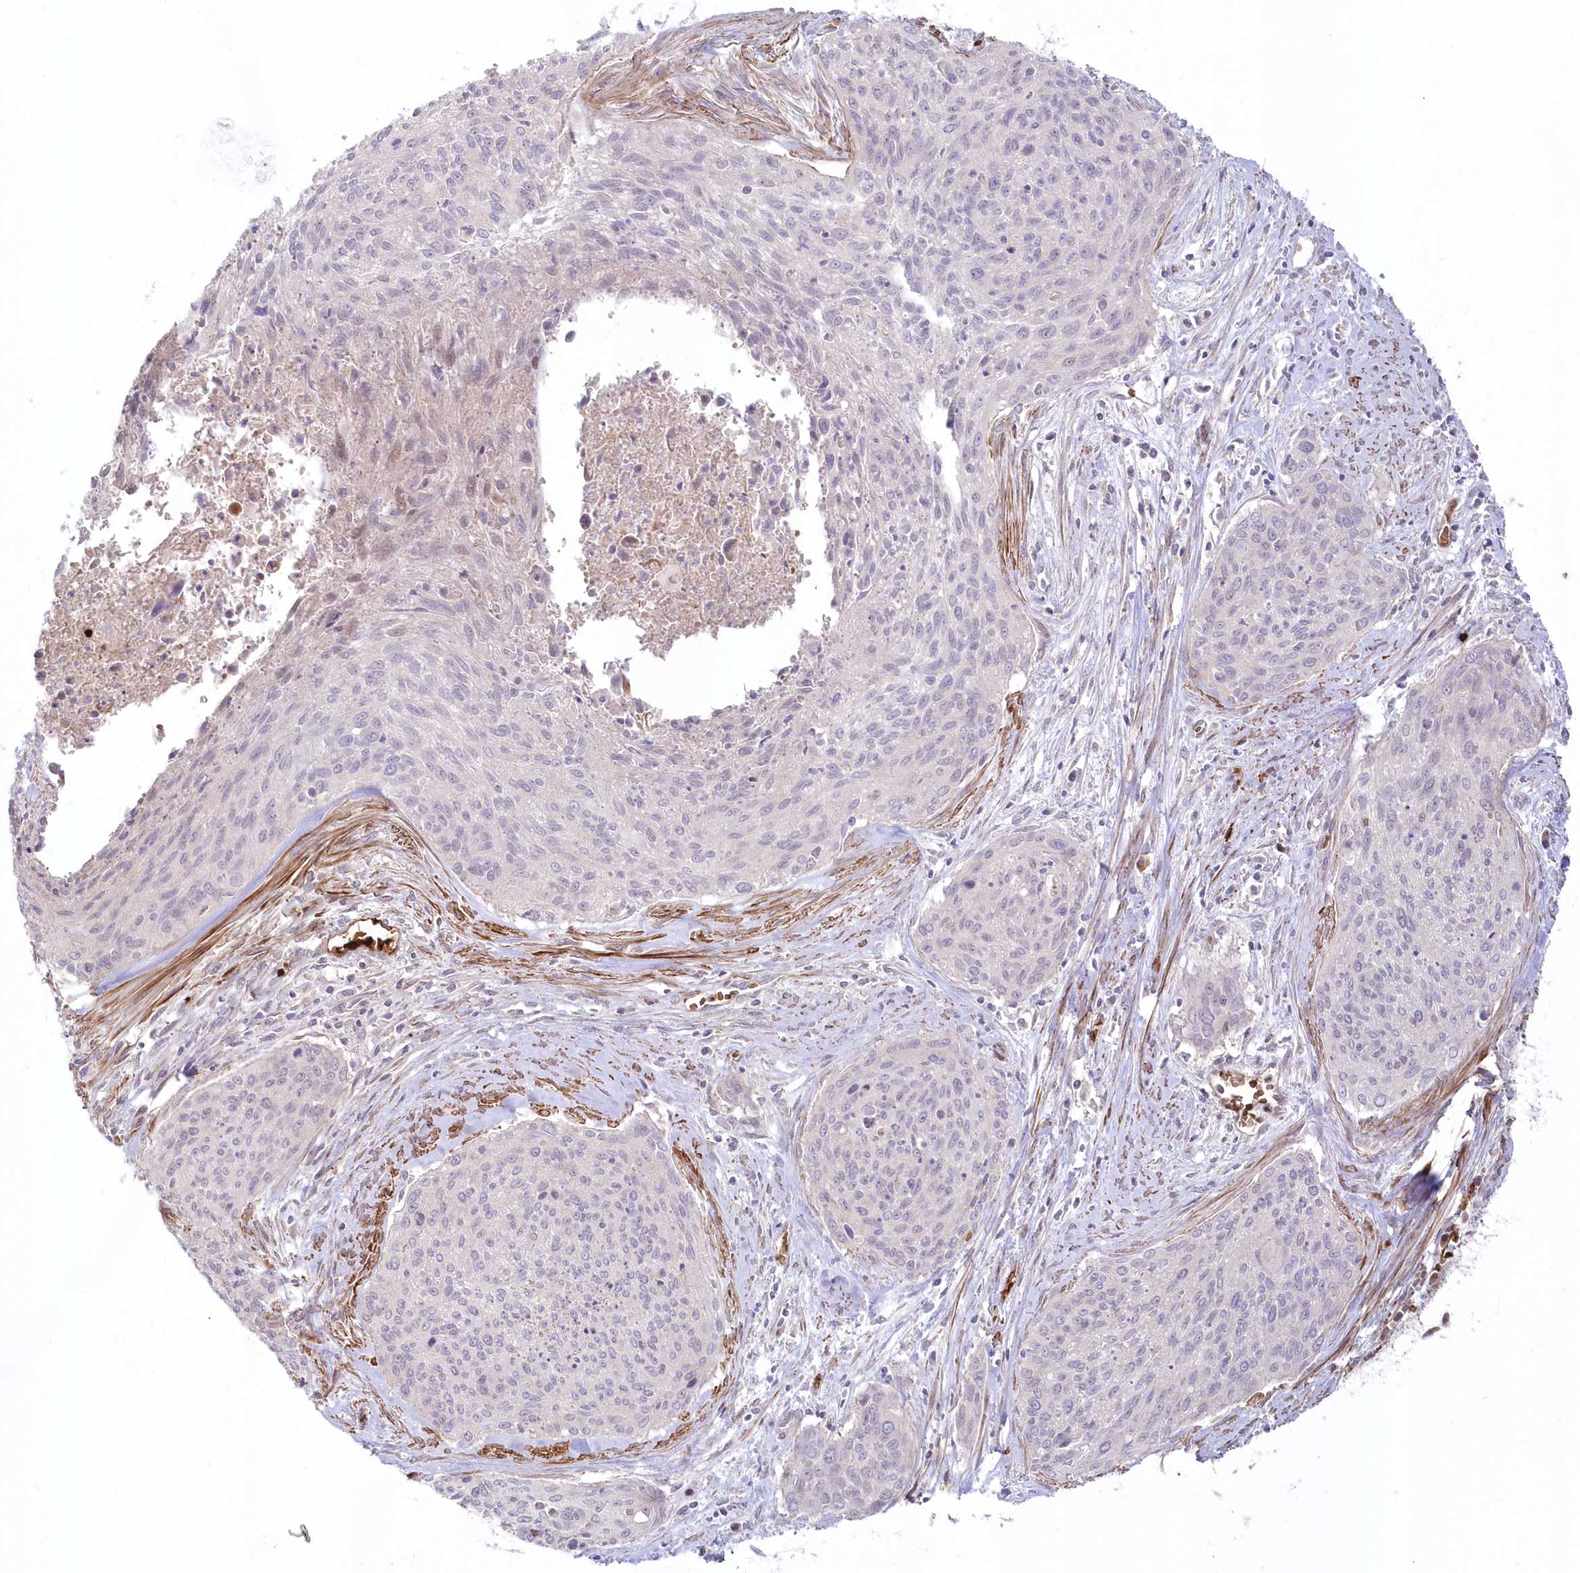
{"staining": {"intensity": "negative", "quantity": "none", "location": "none"}, "tissue": "cervical cancer", "cell_type": "Tumor cells", "image_type": "cancer", "snomed": [{"axis": "morphology", "description": "Squamous cell carcinoma, NOS"}, {"axis": "topography", "description": "Cervix"}], "caption": "This is an immunohistochemistry photomicrograph of cervical squamous cell carcinoma. There is no expression in tumor cells.", "gene": "SERINC1", "patient": {"sex": "female", "age": 55}}